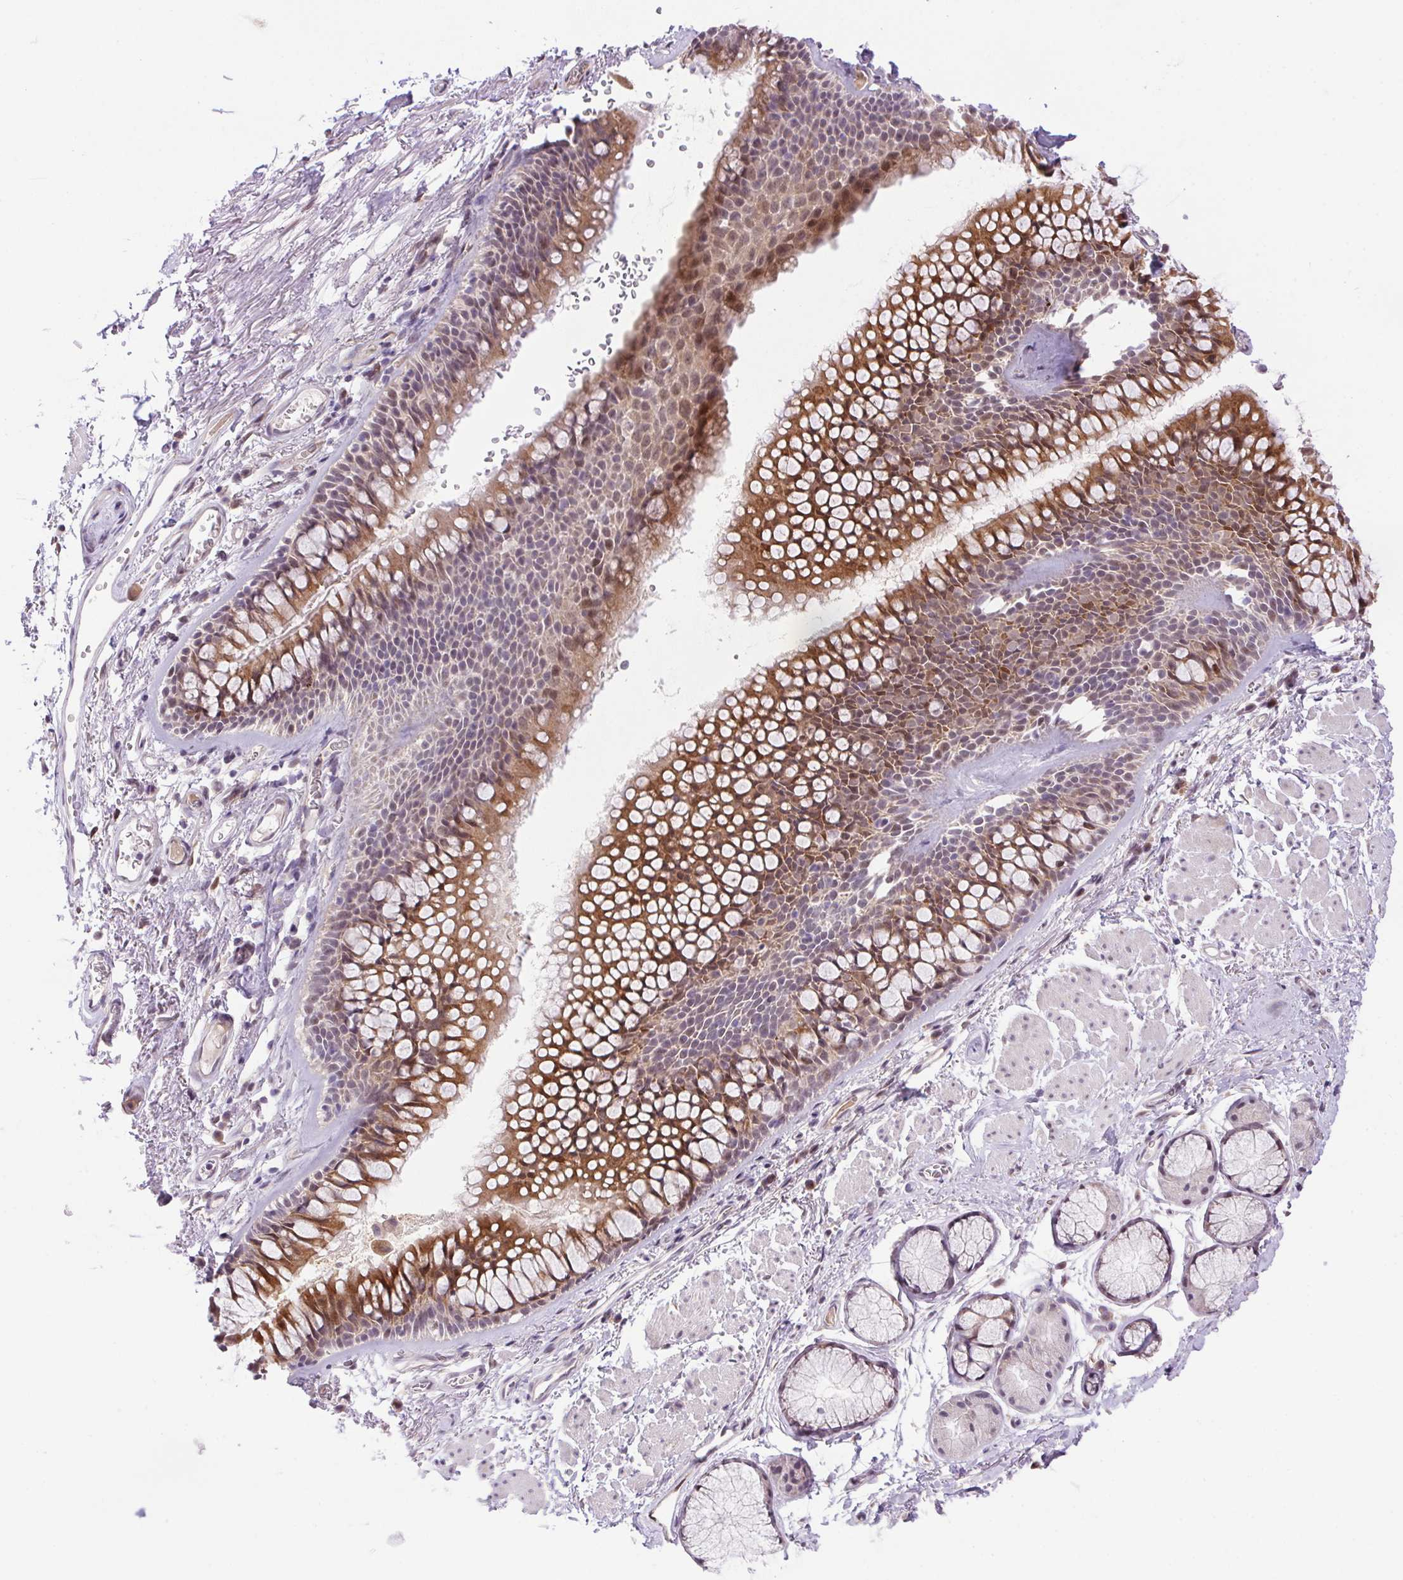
{"staining": {"intensity": "moderate", "quantity": "25%-75%", "location": "cytoplasmic/membranous,nuclear"}, "tissue": "soft tissue", "cell_type": "Fibroblasts", "image_type": "normal", "snomed": [{"axis": "morphology", "description": "Normal tissue, NOS"}, {"axis": "topography", "description": "Cartilage tissue"}, {"axis": "topography", "description": "Bronchus"}], "caption": "Unremarkable soft tissue exhibits moderate cytoplasmic/membranous,nuclear expression in approximately 25%-75% of fibroblasts (Stains: DAB (3,3'-diaminobenzidine) in brown, nuclei in blue, Microscopy: brightfield microscopy at high magnification)..", "gene": "LRRTM1", "patient": {"sex": "female", "age": 79}}